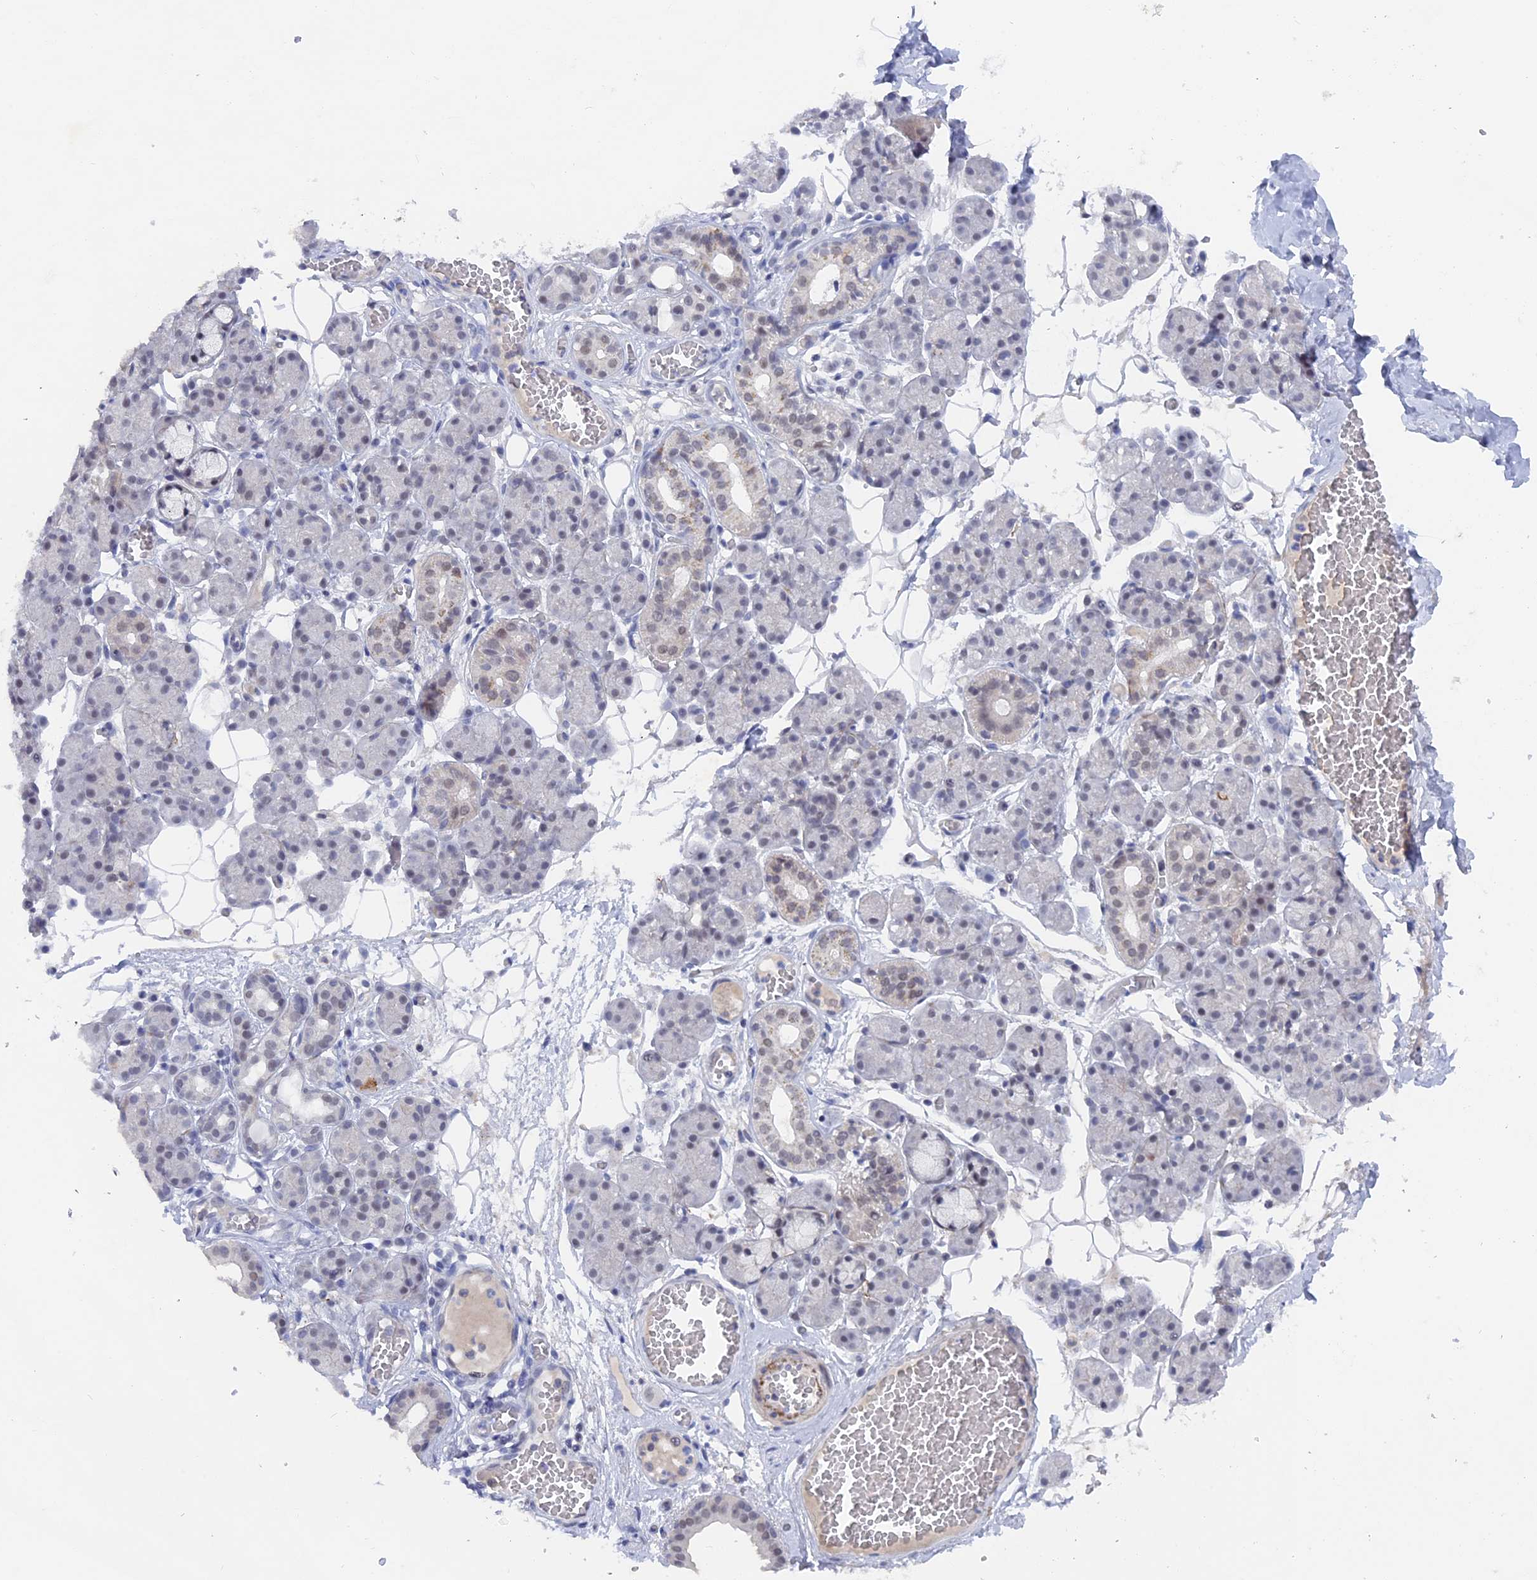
{"staining": {"intensity": "negative", "quantity": "none", "location": "none"}, "tissue": "salivary gland", "cell_type": "Glandular cells", "image_type": "normal", "snomed": [{"axis": "morphology", "description": "Normal tissue, NOS"}, {"axis": "topography", "description": "Salivary gland"}], "caption": "This is a micrograph of IHC staining of normal salivary gland, which shows no positivity in glandular cells. (DAB immunohistochemistry visualized using brightfield microscopy, high magnification).", "gene": "BRD2", "patient": {"sex": "male", "age": 63}}